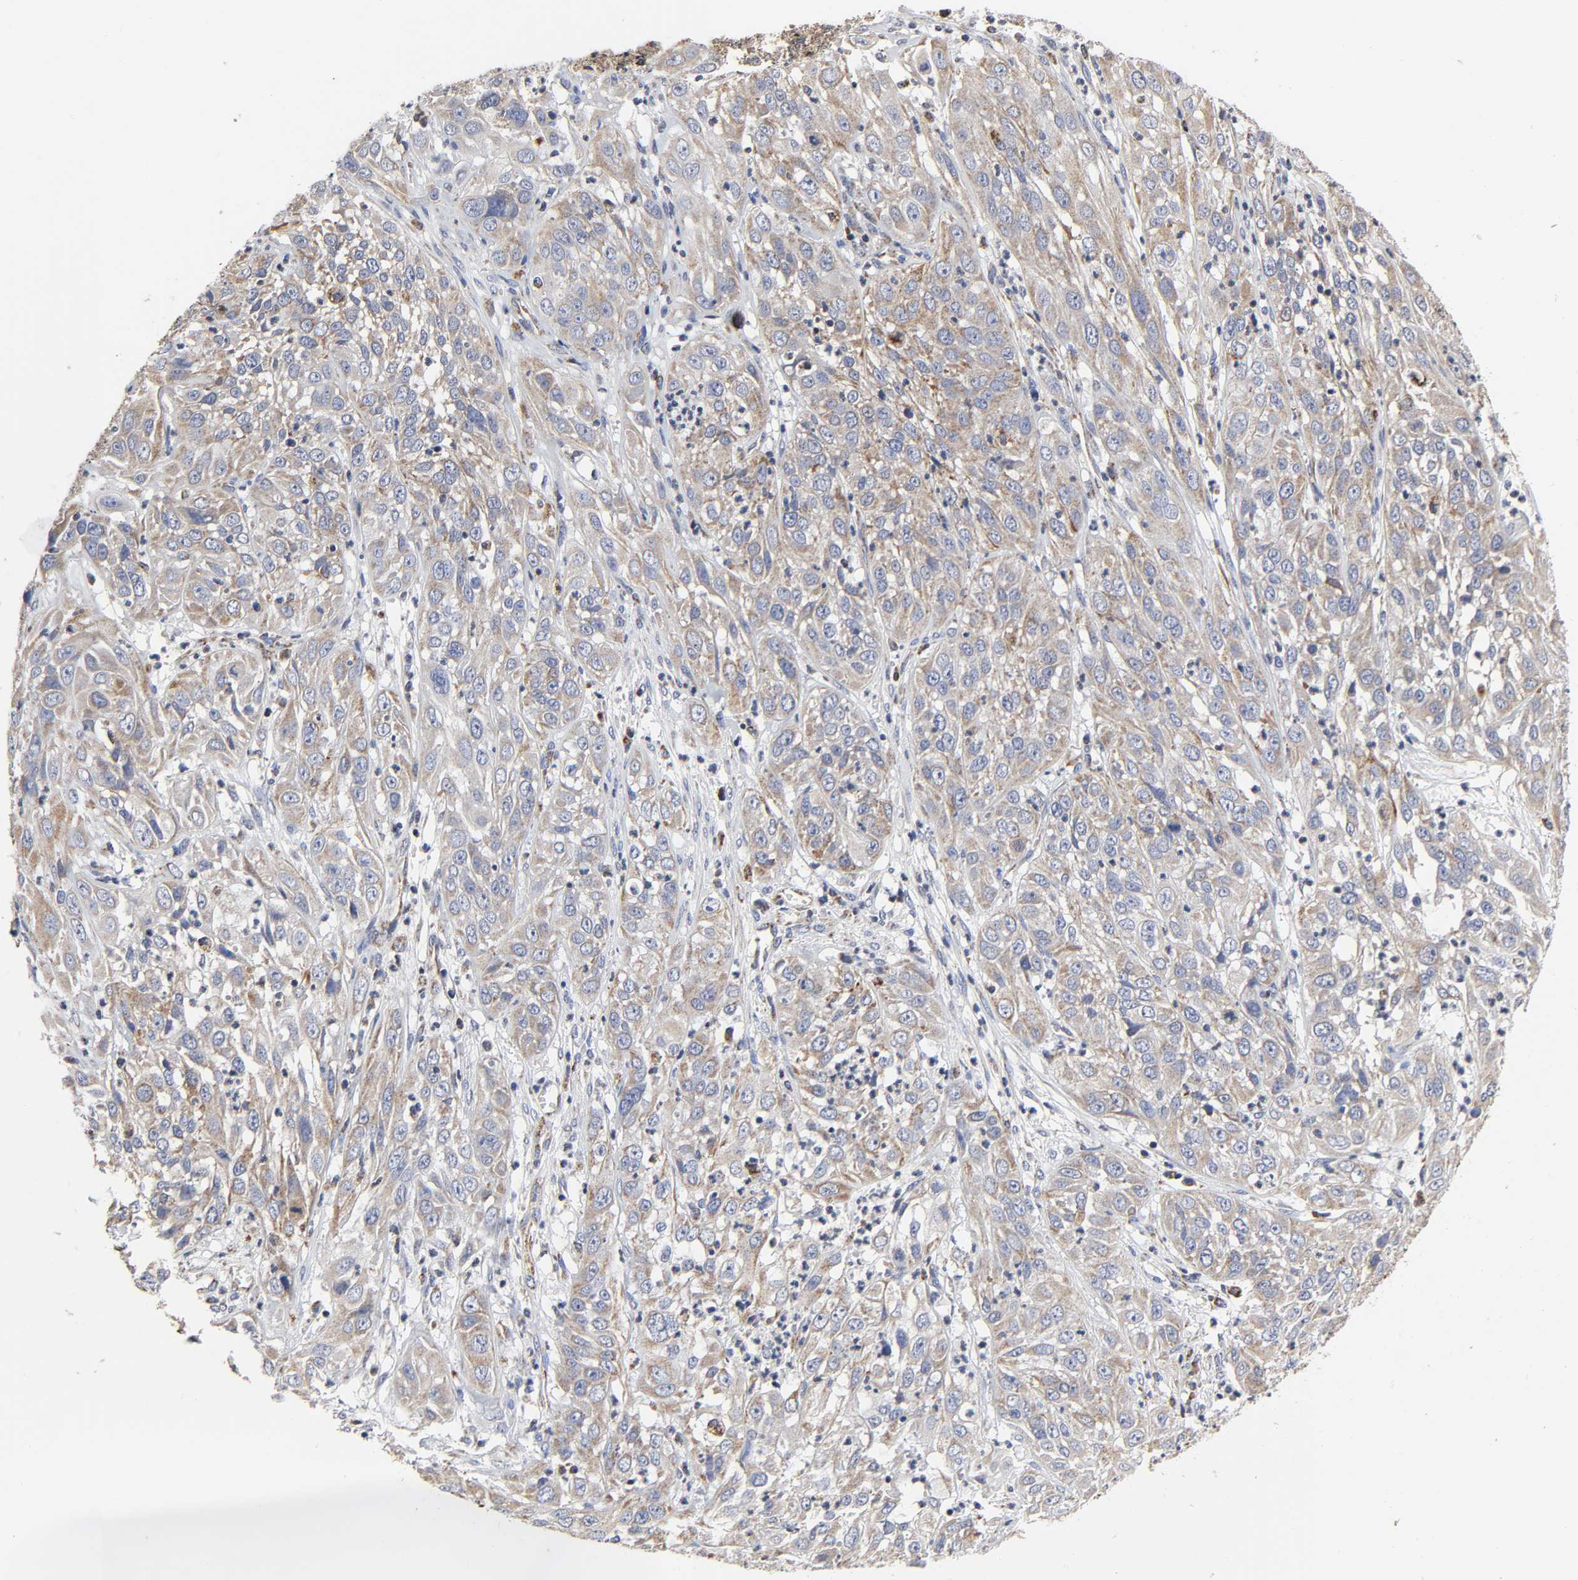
{"staining": {"intensity": "moderate", "quantity": ">75%", "location": "cytoplasmic/membranous"}, "tissue": "cervical cancer", "cell_type": "Tumor cells", "image_type": "cancer", "snomed": [{"axis": "morphology", "description": "Squamous cell carcinoma, NOS"}, {"axis": "topography", "description": "Cervix"}], "caption": "This micrograph reveals immunohistochemistry (IHC) staining of cervical cancer (squamous cell carcinoma), with medium moderate cytoplasmic/membranous staining in about >75% of tumor cells.", "gene": "COX6B1", "patient": {"sex": "female", "age": 32}}